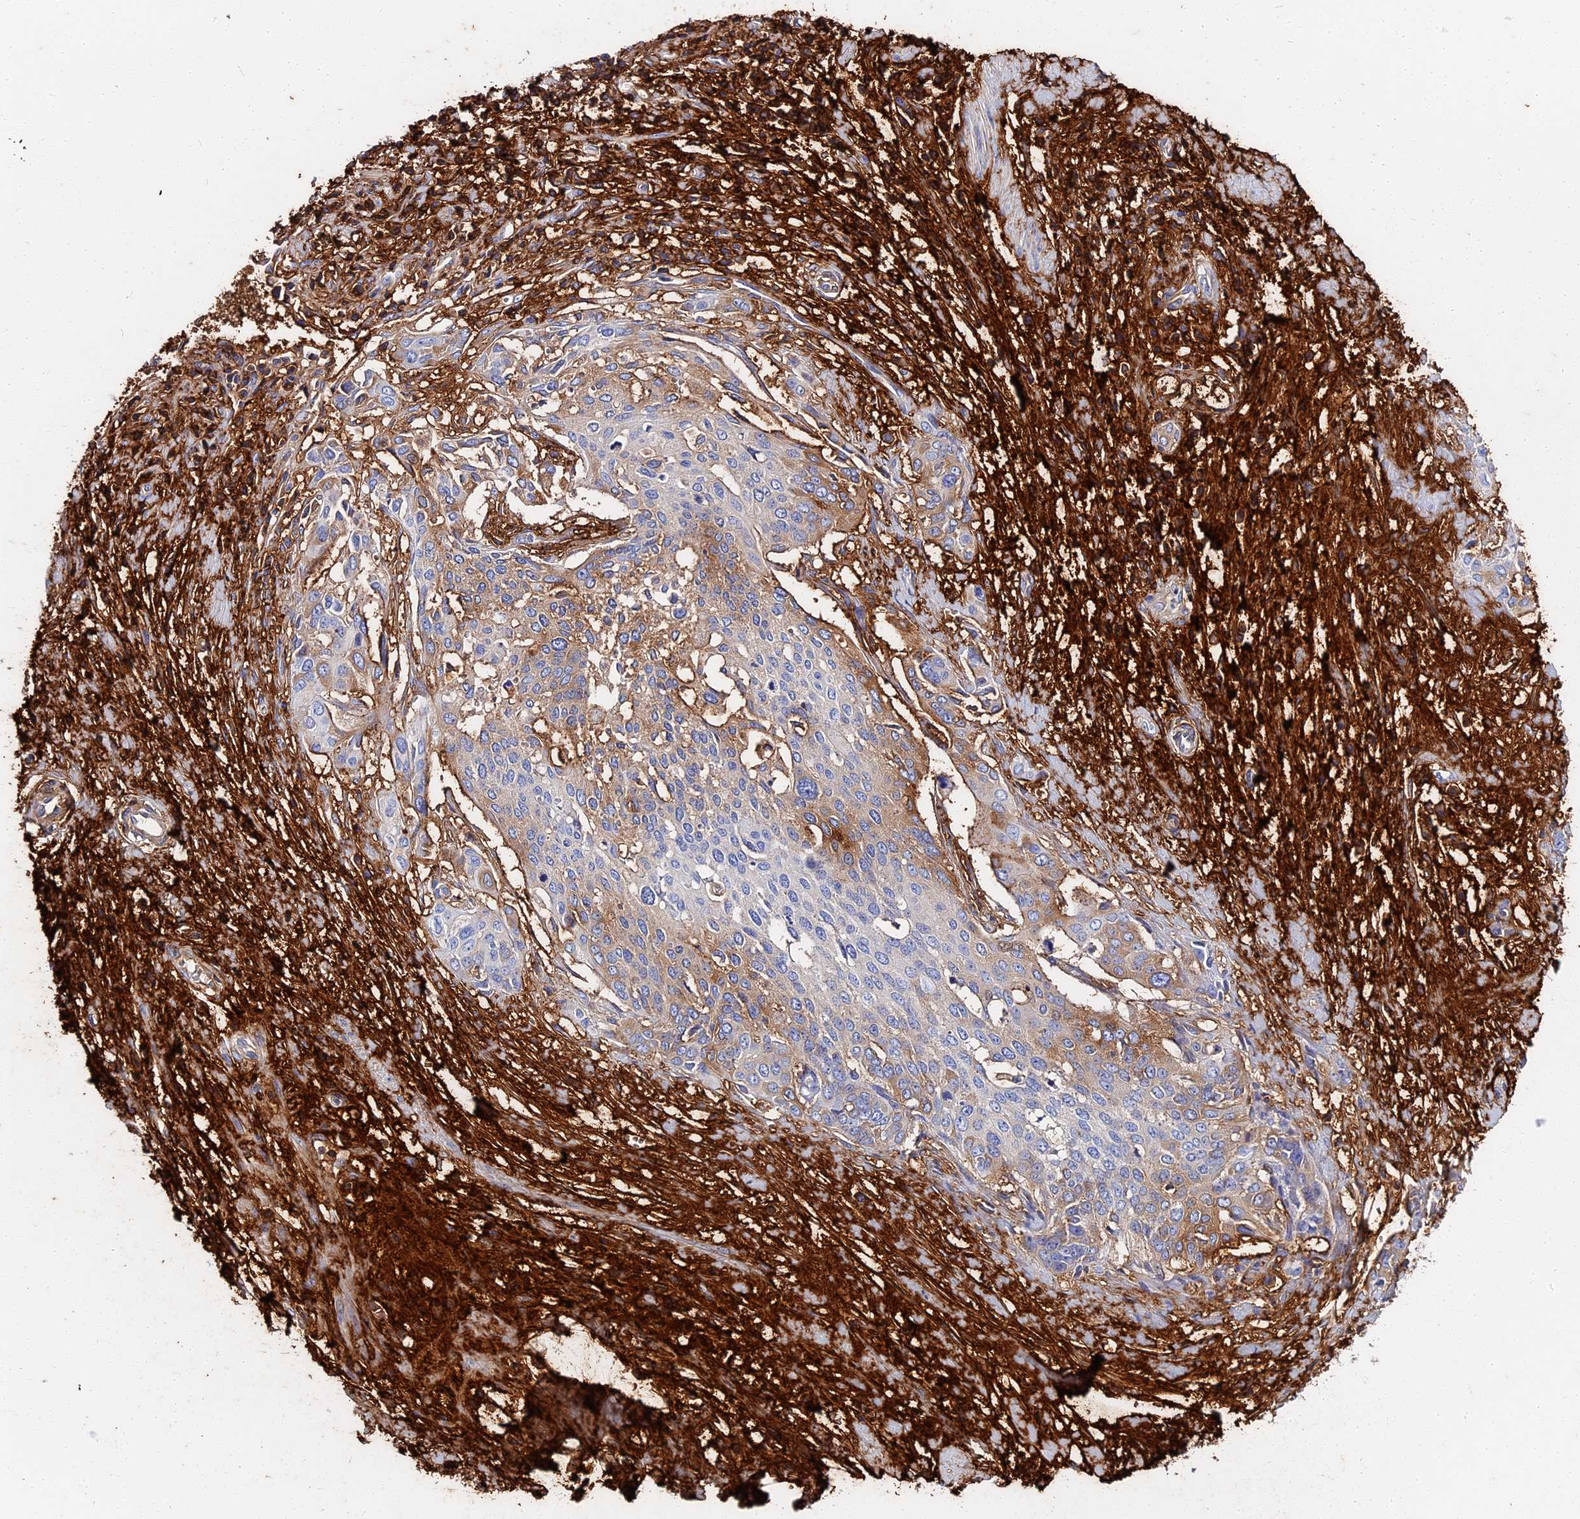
{"staining": {"intensity": "moderate", "quantity": "<25%", "location": "cytoplasmic/membranous"}, "tissue": "cervical cancer", "cell_type": "Tumor cells", "image_type": "cancer", "snomed": [{"axis": "morphology", "description": "Squamous cell carcinoma, NOS"}, {"axis": "topography", "description": "Cervix"}], "caption": "A photomicrograph of squamous cell carcinoma (cervical) stained for a protein exhibits moderate cytoplasmic/membranous brown staining in tumor cells.", "gene": "ITIH1", "patient": {"sex": "female", "age": 44}}